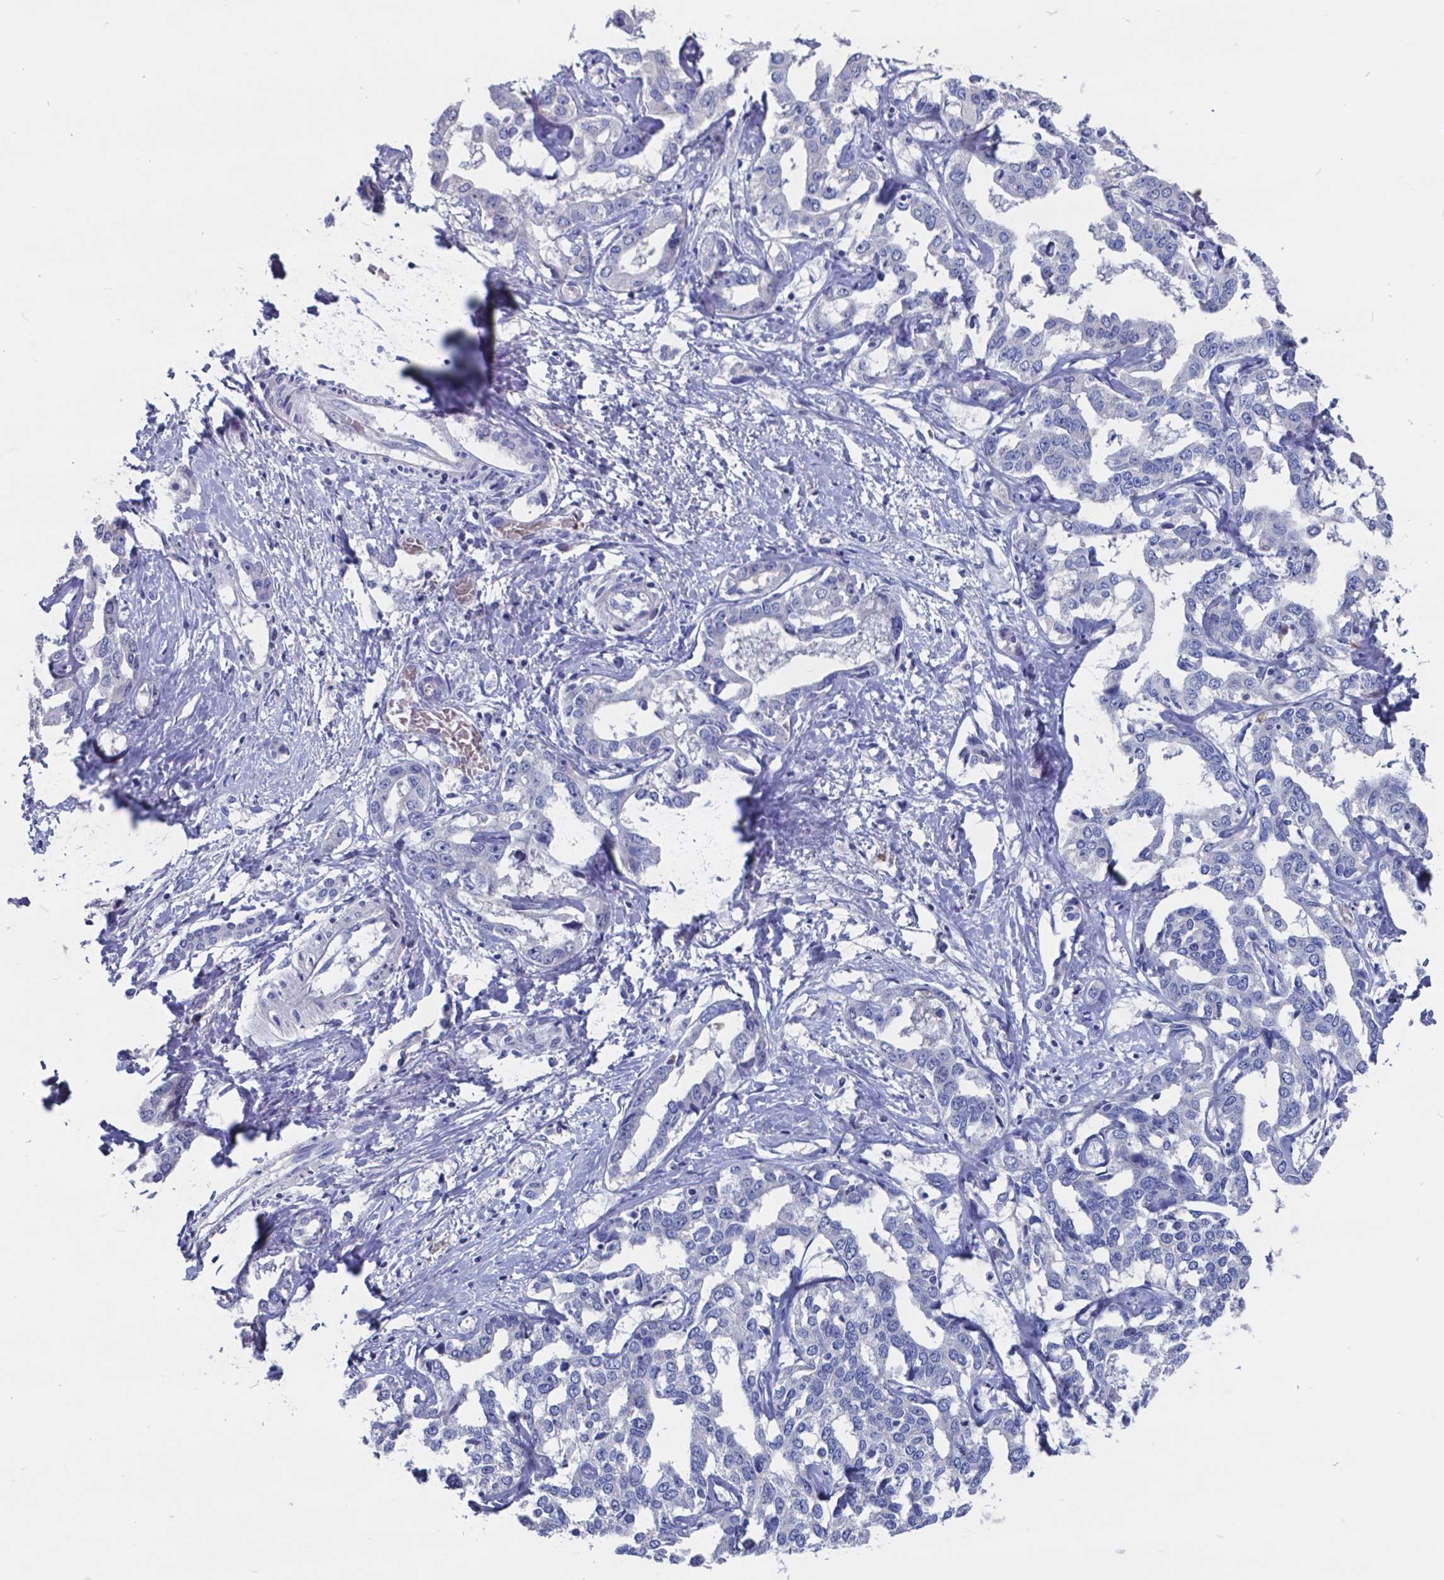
{"staining": {"intensity": "negative", "quantity": "none", "location": "none"}, "tissue": "liver cancer", "cell_type": "Tumor cells", "image_type": "cancer", "snomed": [{"axis": "morphology", "description": "Cholangiocarcinoma"}, {"axis": "topography", "description": "Liver"}], "caption": "A photomicrograph of human liver cancer (cholangiocarcinoma) is negative for staining in tumor cells.", "gene": "TTR", "patient": {"sex": "male", "age": 59}}